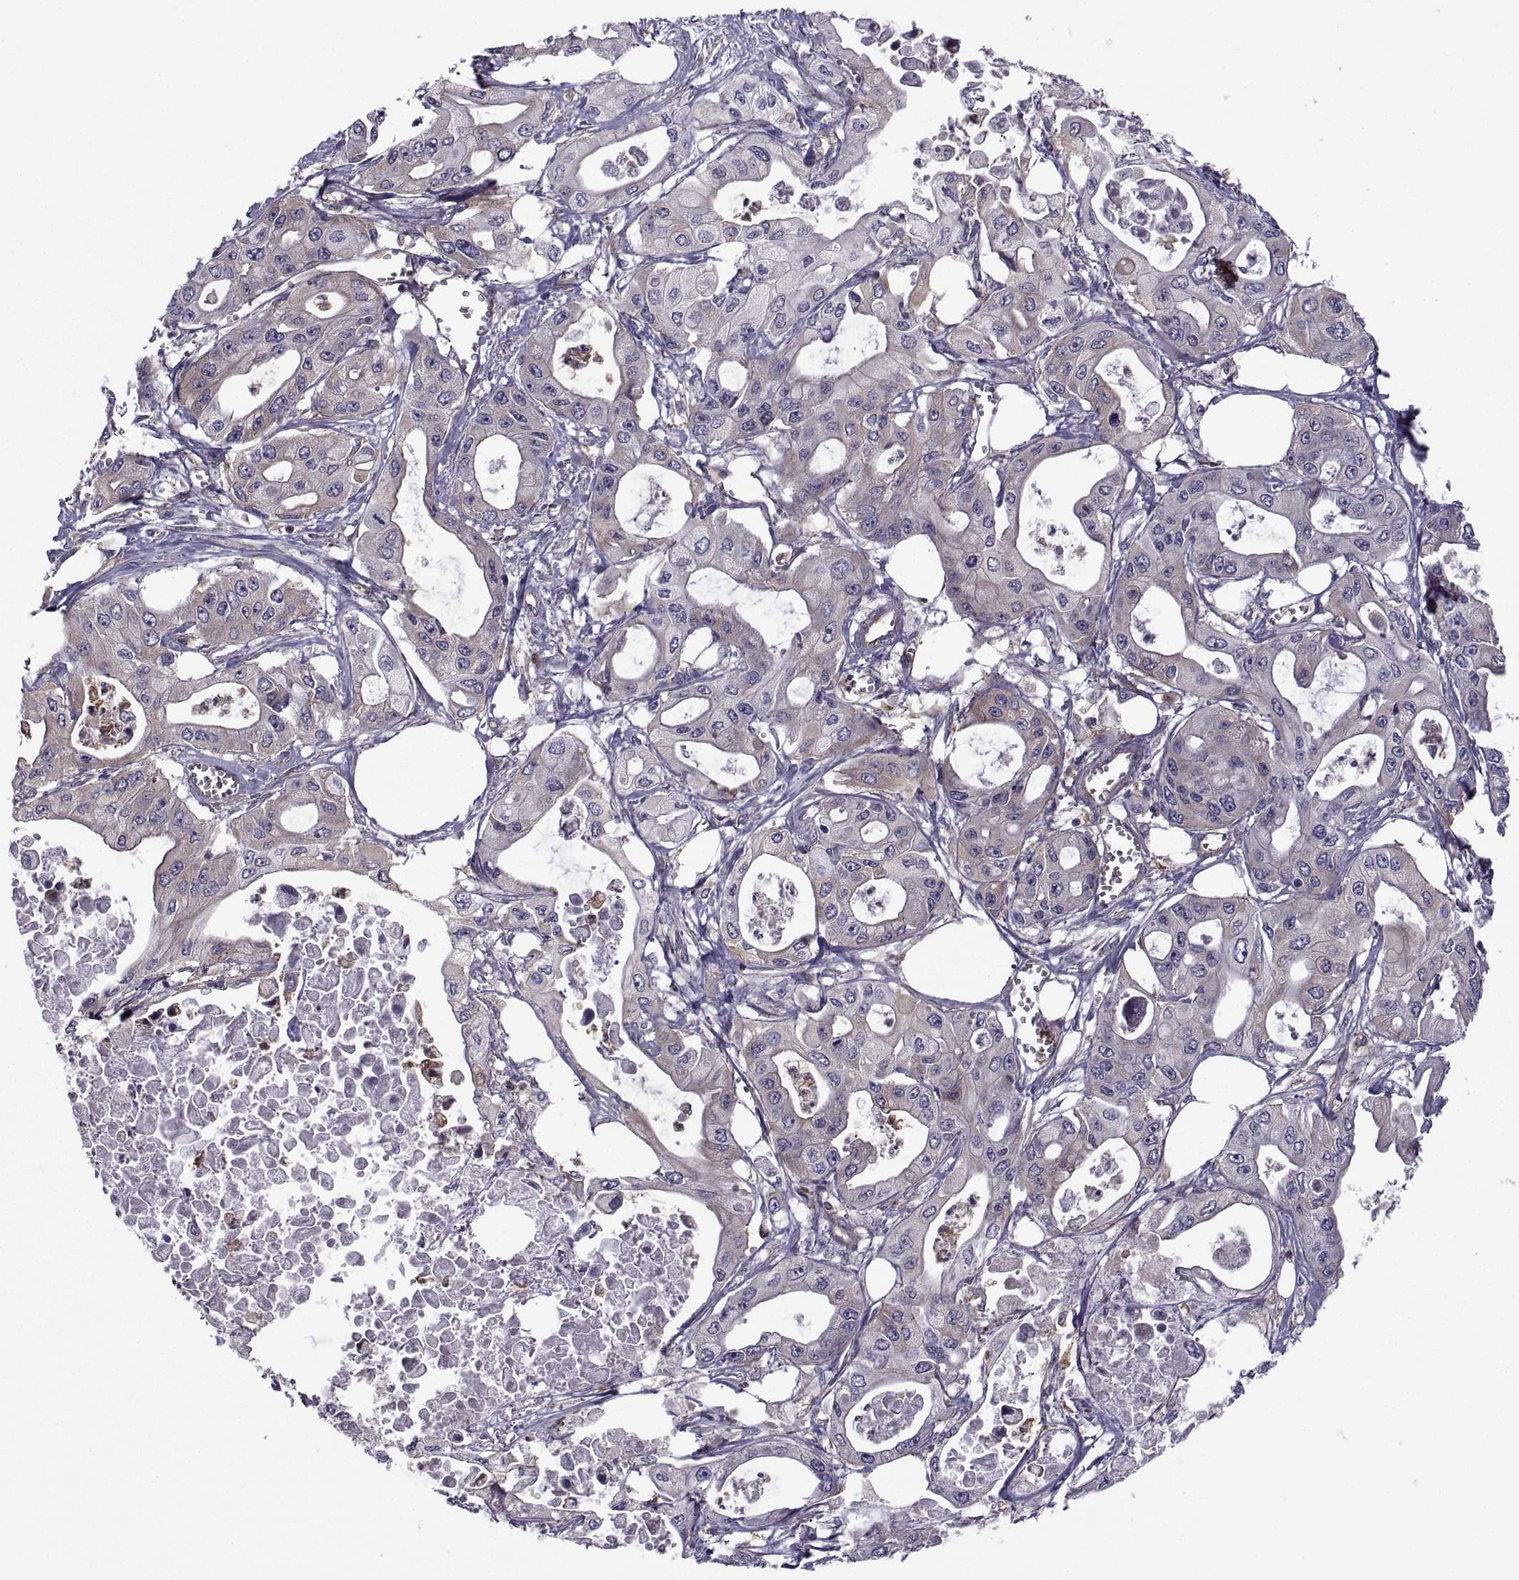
{"staining": {"intensity": "negative", "quantity": "none", "location": "none"}, "tissue": "pancreatic cancer", "cell_type": "Tumor cells", "image_type": "cancer", "snomed": [{"axis": "morphology", "description": "Adenocarcinoma, NOS"}, {"axis": "topography", "description": "Pancreas"}], "caption": "The image reveals no staining of tumor cells in pancreatic cancer (adenocarcinoma).", "gene": "MYH9", "patient": {"sex": "male", "age": 70}}